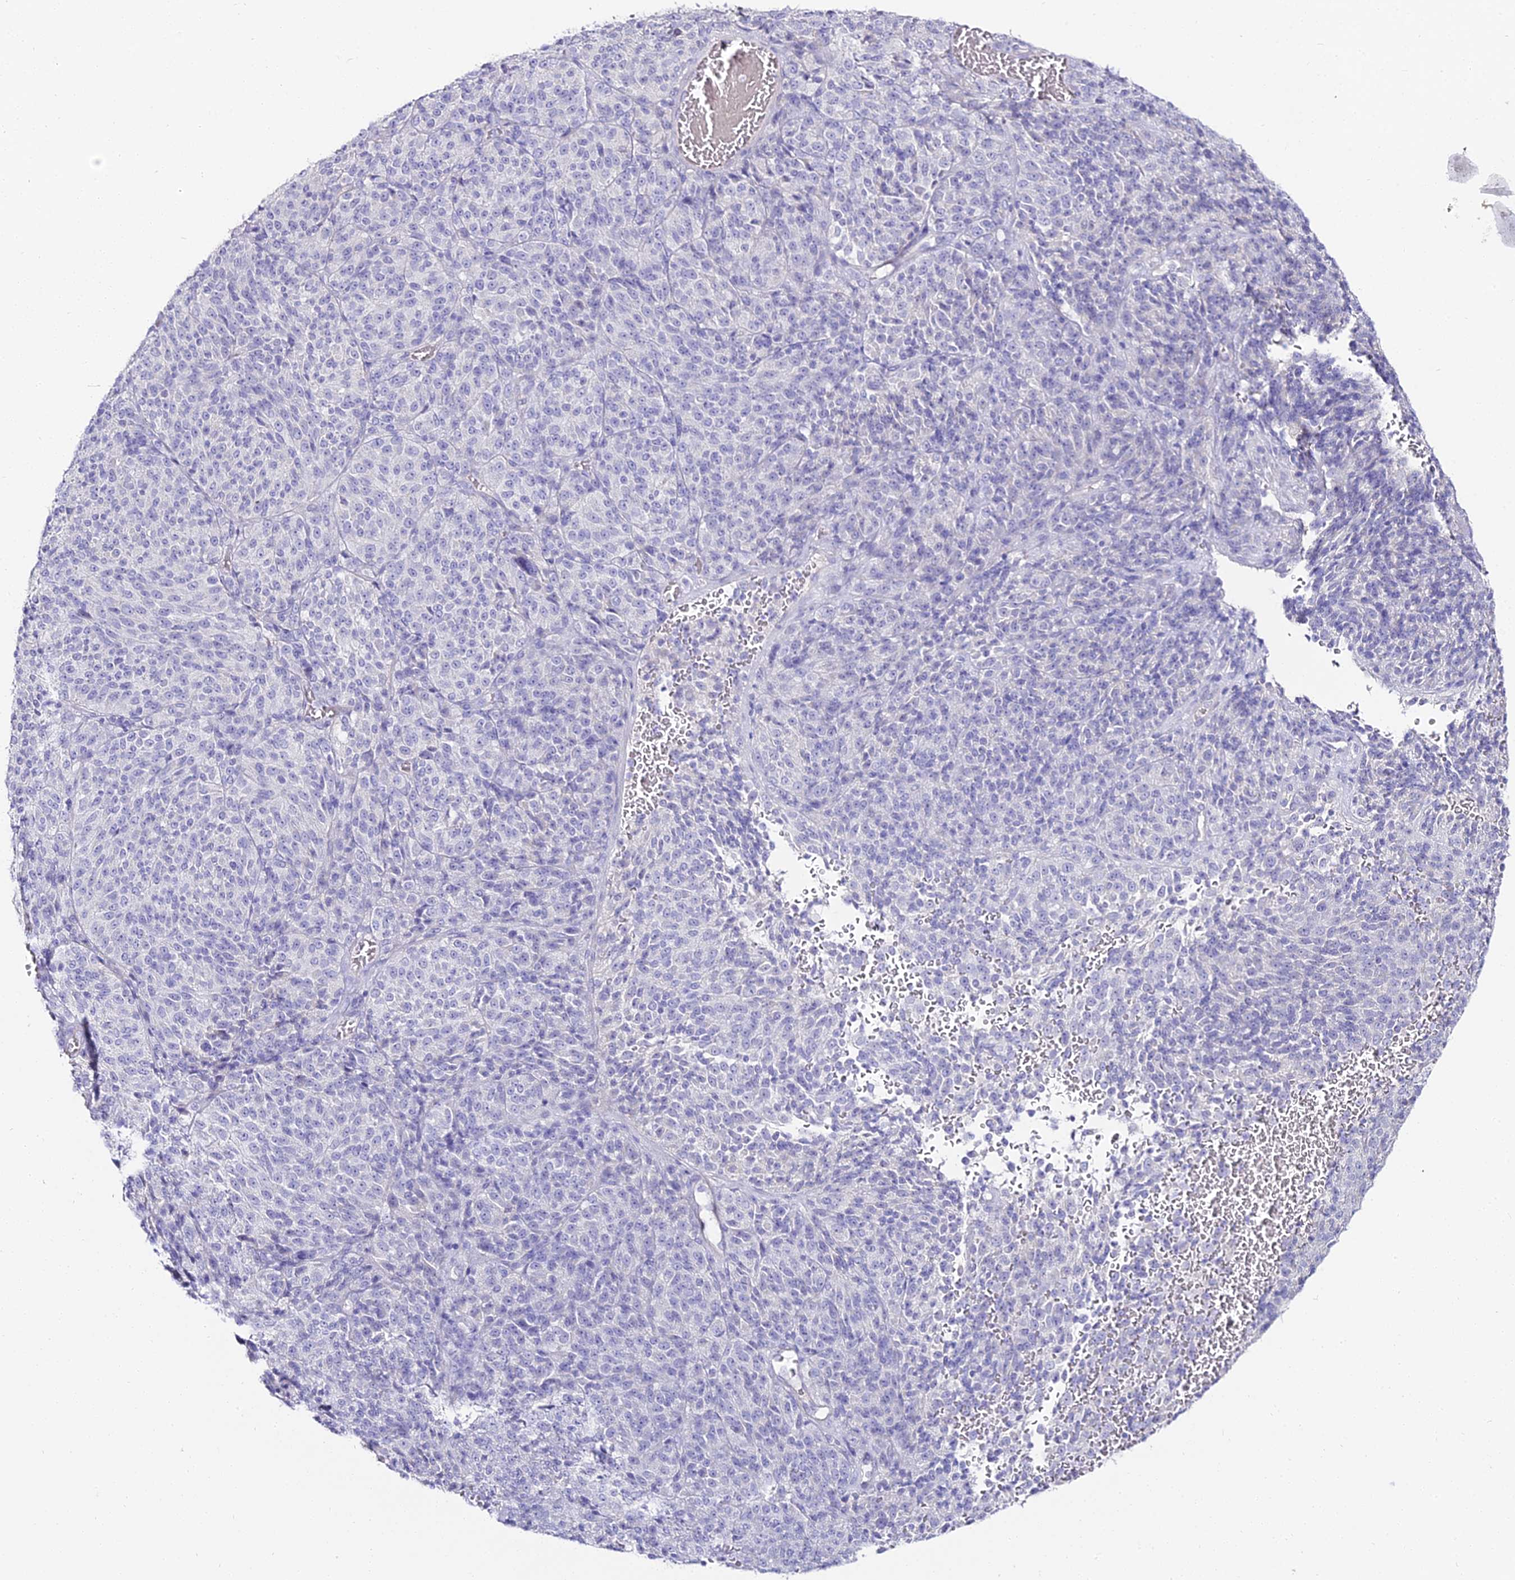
{"staining": {"intensity": "negative", "quantity": "none", "location": "none"}, "tissue": "melanoma", "cell_type": "Tumor cells", "image_type": "cancer", "snomed": [{"axis": "morphology", "description": "Malignant melanoma, Metastatic site"}, {"axis": "topography", "description": "Brain"}], "caption": "DAB (3,3'-diaminobenzidine) immunohistochemical staining of melanoma shows no significant positivity in tumor cells.", "gene": "ALPG", "patient": {"sex": "female", "age": 56}}